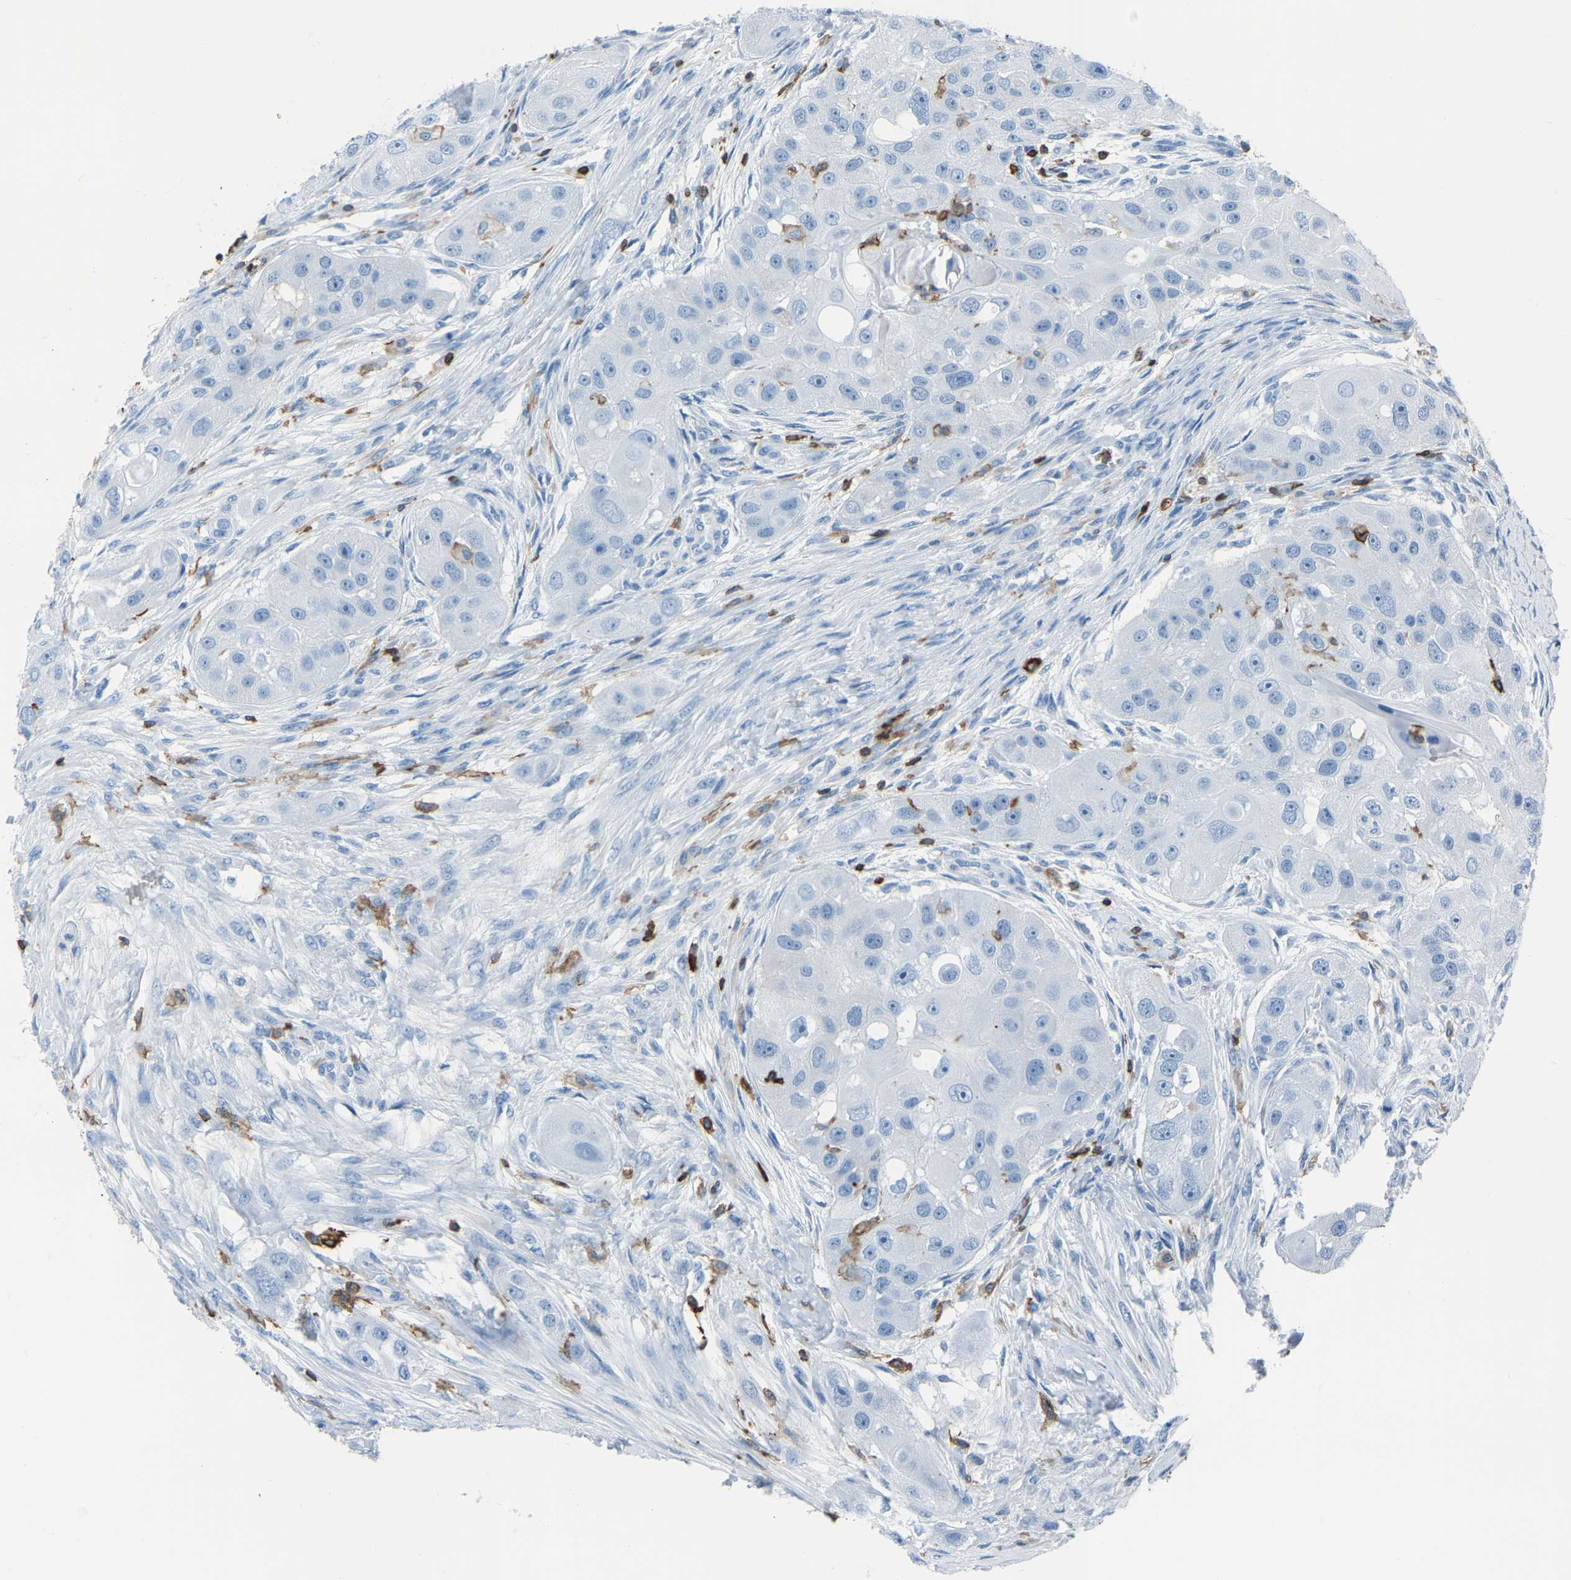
{"staining": {"intensity": "negative", "quantity": "none", "location": "none"}, "tissue": "head and neck cancer", "cell_type": "Tumor cells", "image_type": "cancer", "snomed": [{"axis": "morphology", "description": "Normal tissue, NOS"}, {"axis": "morphology", "description": "Squamous cell carcinoma, NOS"}, {"axis": "topography", "description": "Skeletal muscle"}, {"axis": "topography", "description": "Head-Neck"}], "caption": "A histopathology image of head and neck cancer (squamous cell carcinoma) stained for a protein reveals no brown staining in tumor cells.", "gene": "LSP1", "patient": {"sex": "male", "age": 51}}